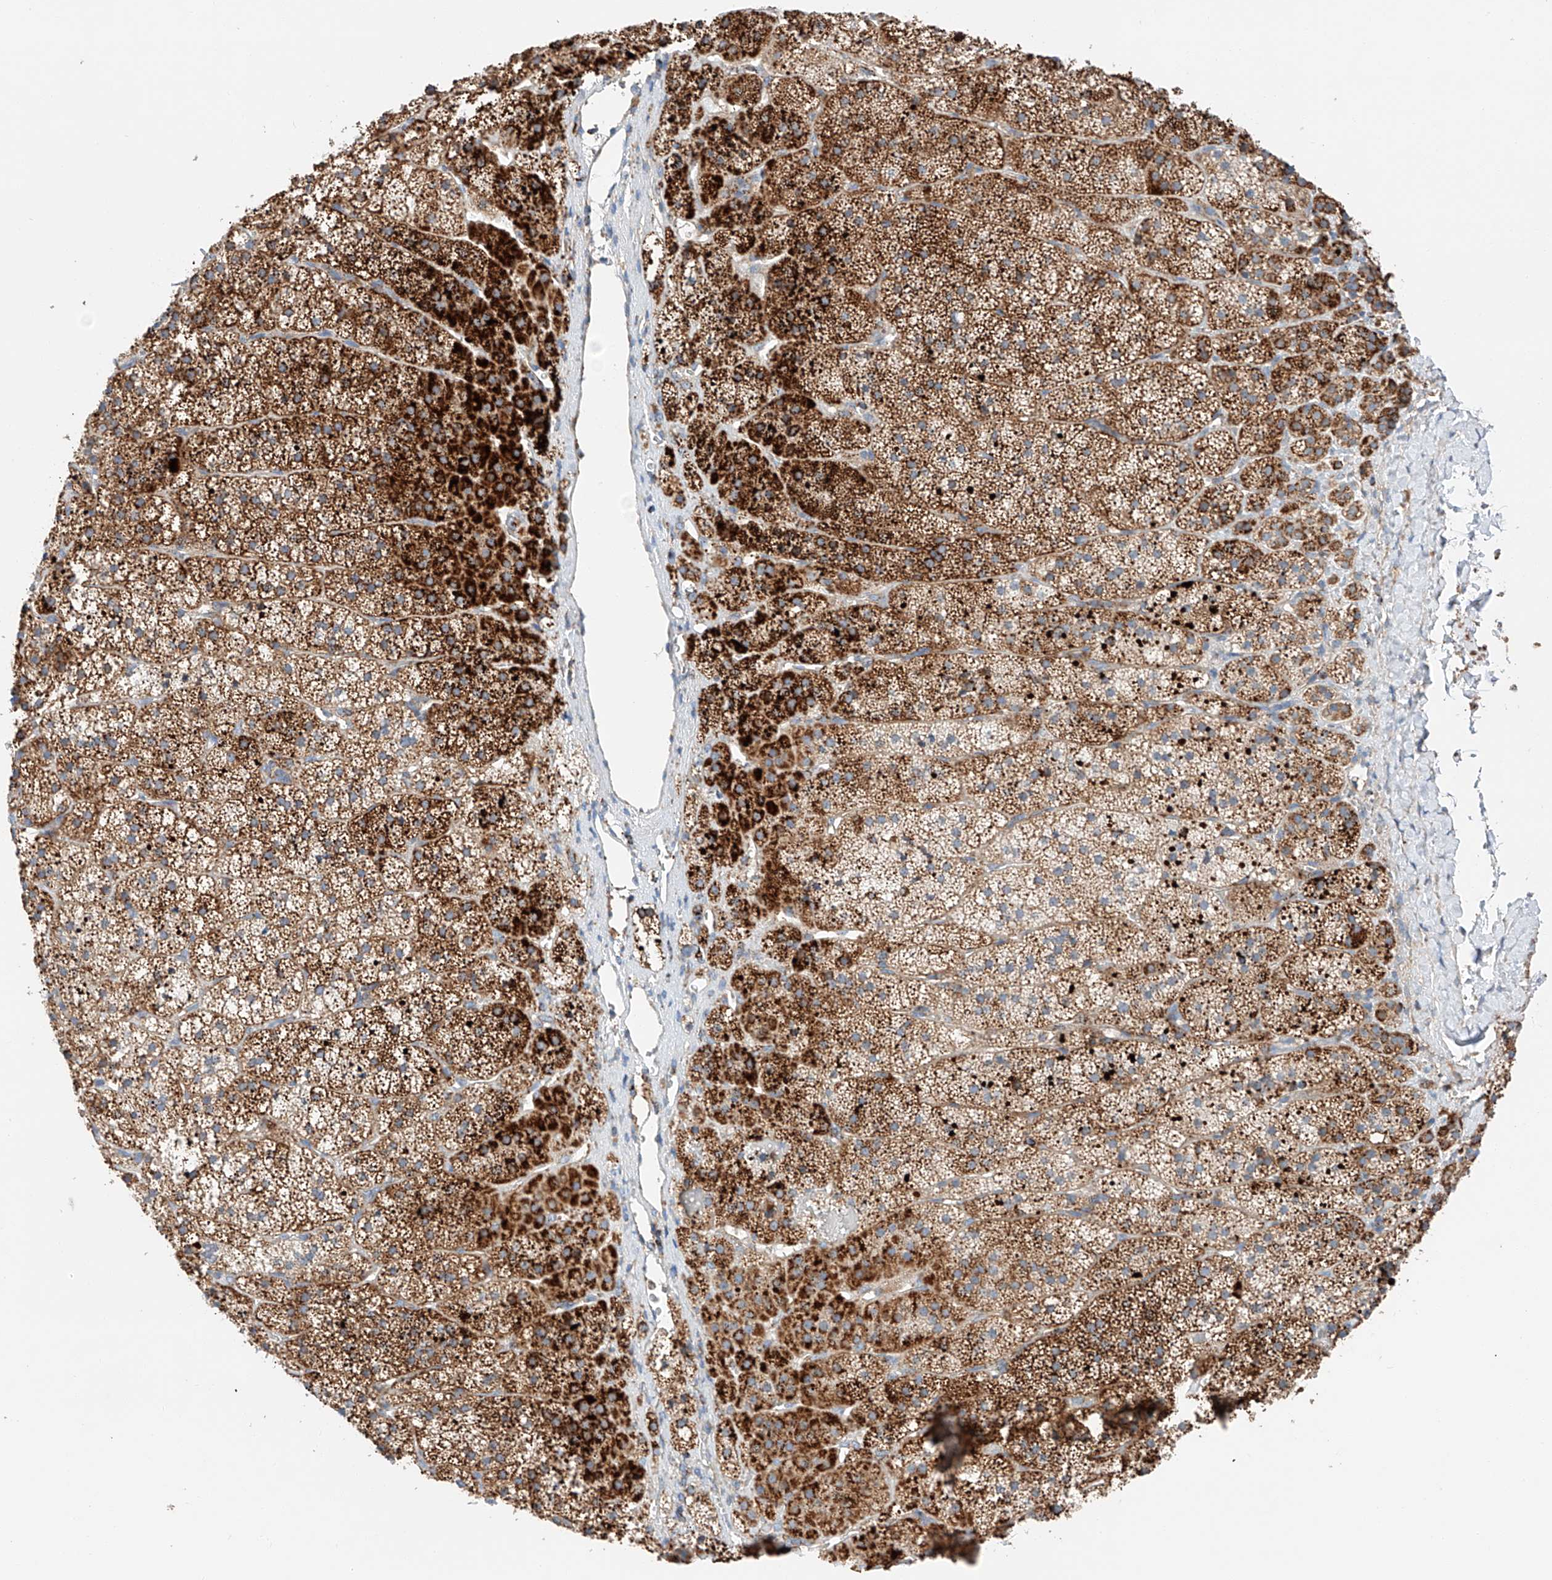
{"staining": {"intensity": "strong", "quantity": "25%-75%", "location": "cytoplasmic/membranous"}, "tissue": "adrenal gland", "cell_type": "Glandular cells", "image_type": "normal", "snomed": [{"axis": "morphology", "description": "Normal tissue, NOS"}, {"axis": "topography", "description": "Adrenal gland"}], "caption": "Protein positivity by immunohistochemistry reveals strong cytoplasmic/membranous expression in about 25%-75% of glandular cells in unremarkable adrenal gland.", "gene": "RUSC1", "patient": {"sex": "female", "age": 44}}